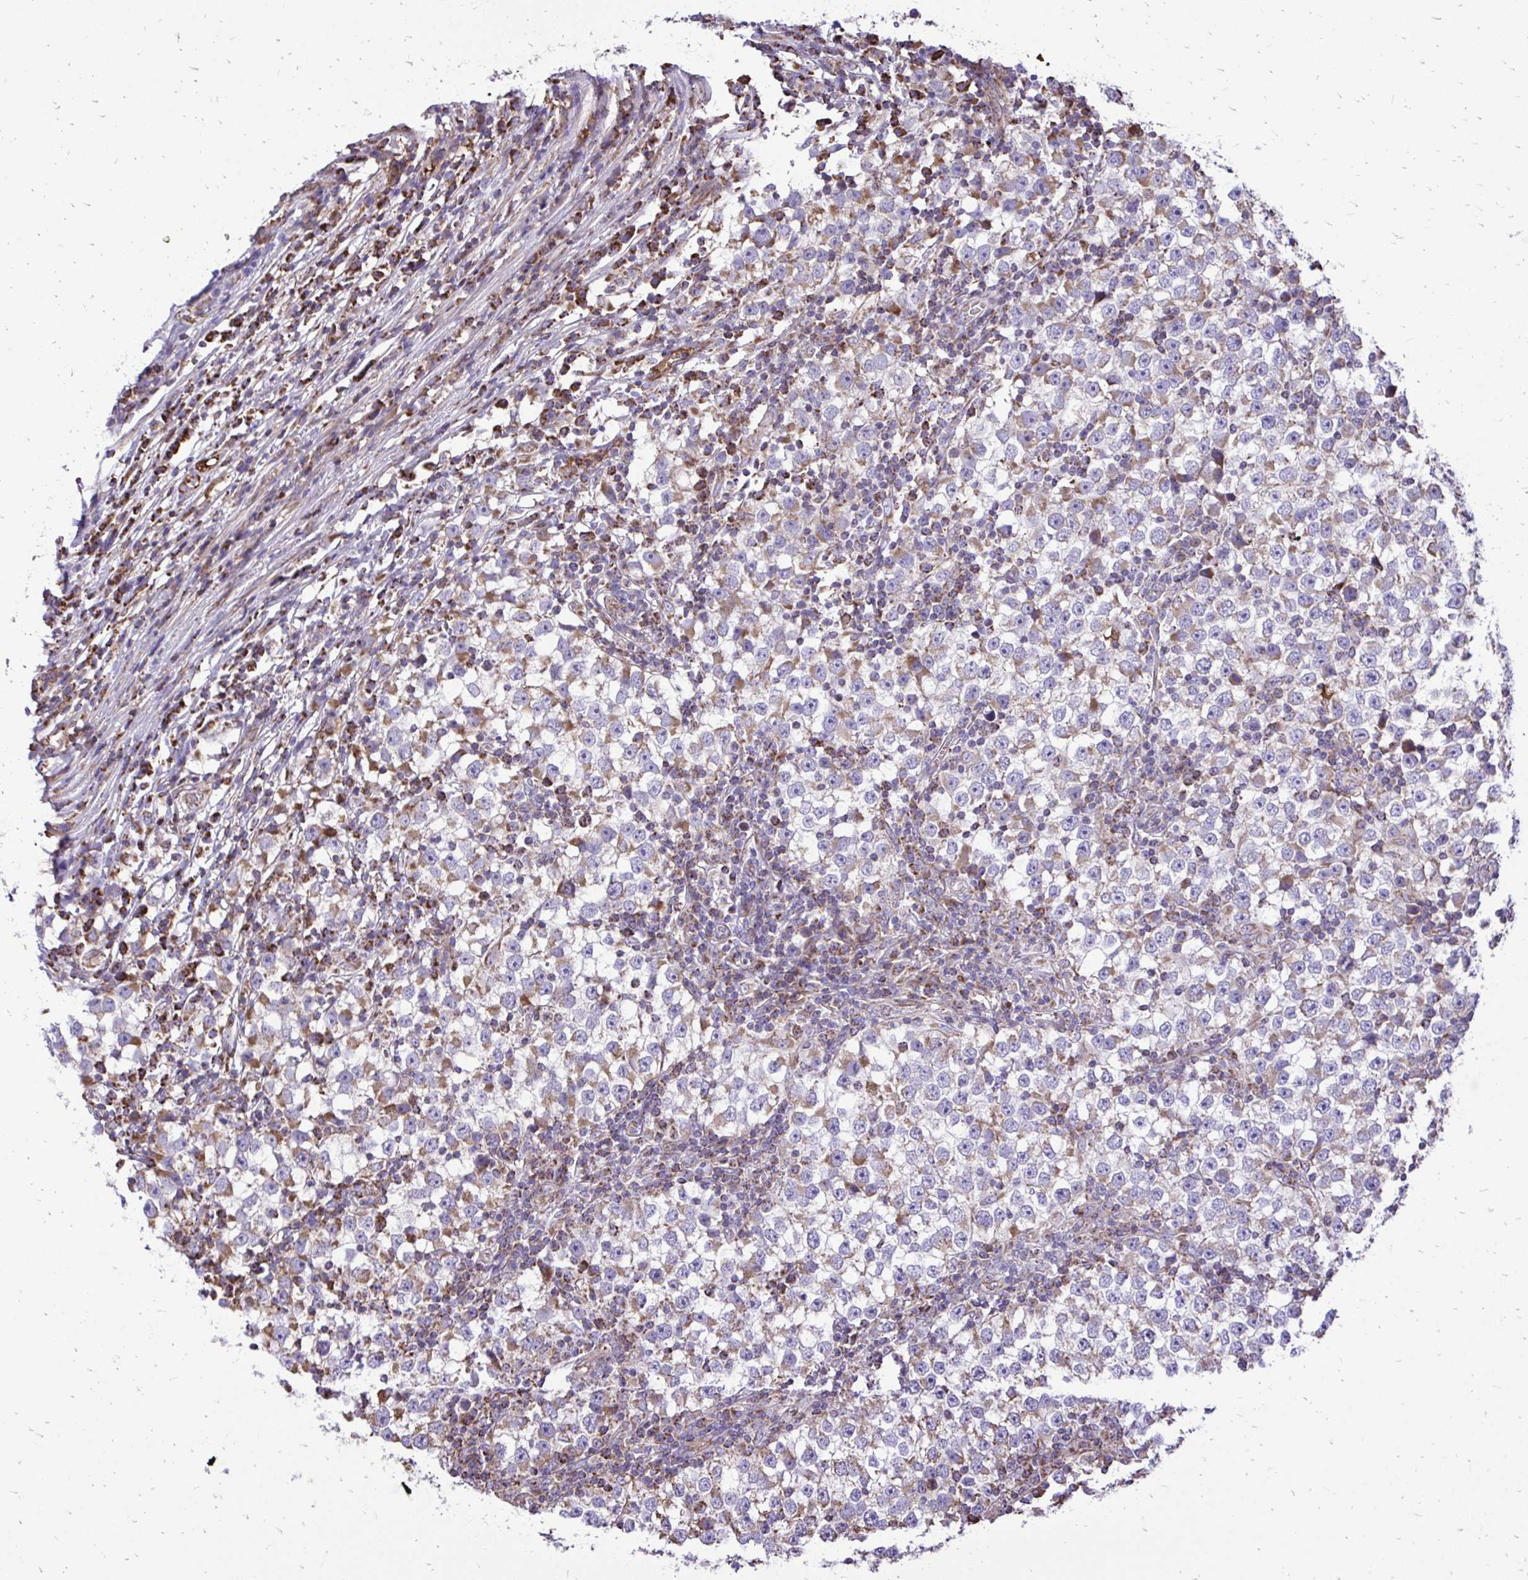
{"staining": {"intensity": "moderate", "quantity": "25%-75%", "location": "cytoplasmic/membranous"}, "tissue": "testis cancer", "cell_type": "Tumor cells", "image_type": "cancer", "snomed": [{"axis": "morphology", "description": "Seminoma, NOS"}, {"axis": "topography", "description": "Testis"}], "caption": "There is medium levels of moderate cytoplasmic/membranous staining in tumor cells of testis cancer, as demonstrated by immunohistochemical staining (brown color).", "gene": "ATP13A2", "patient": {"sex": "male", "age": 65}}